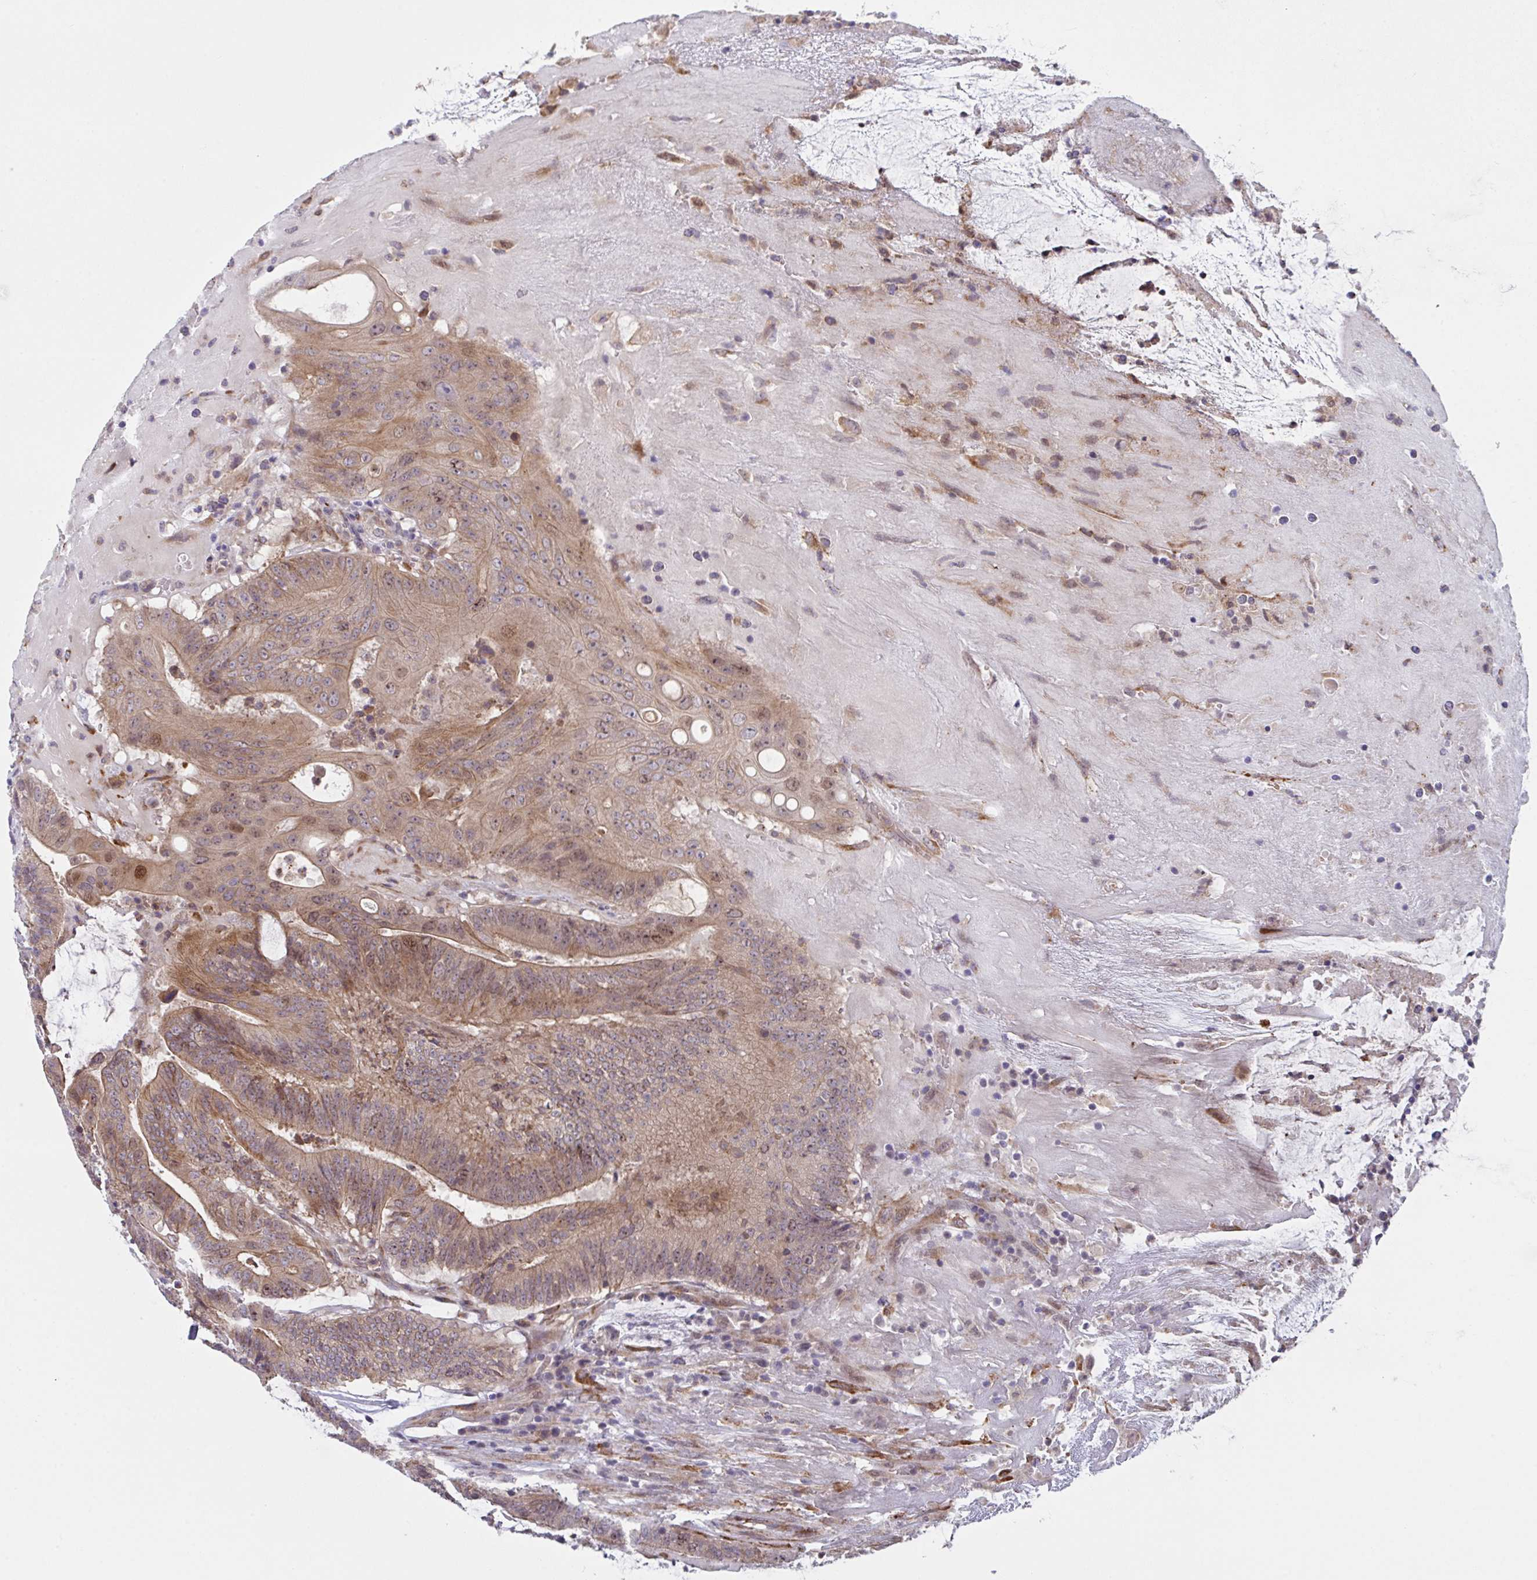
{"staining": {"intensity": "moderate", "quantity": ">75%", "location": "cytoplasmic/membranous,nuclear"}, "tissue": "colorectal cancer", "cell_type": "Tumor cells", "image_type": "cancer", "snomed": [{"axis": "morphology", "description": "Adenocarcinoma, NOS"}, {"axis": "topography", "description": "Colon"}], "caption": "A brown stain highlights moderate cytoplasmic/membranous and nuclear expression of a protein in colorectal cancer (adenocarcinoma) tumor cells. (DAB = brown stain, brightfield microscopy at high magnification).", "gene": "RBM18", "patient": {"sex": "female", "age": 43}}